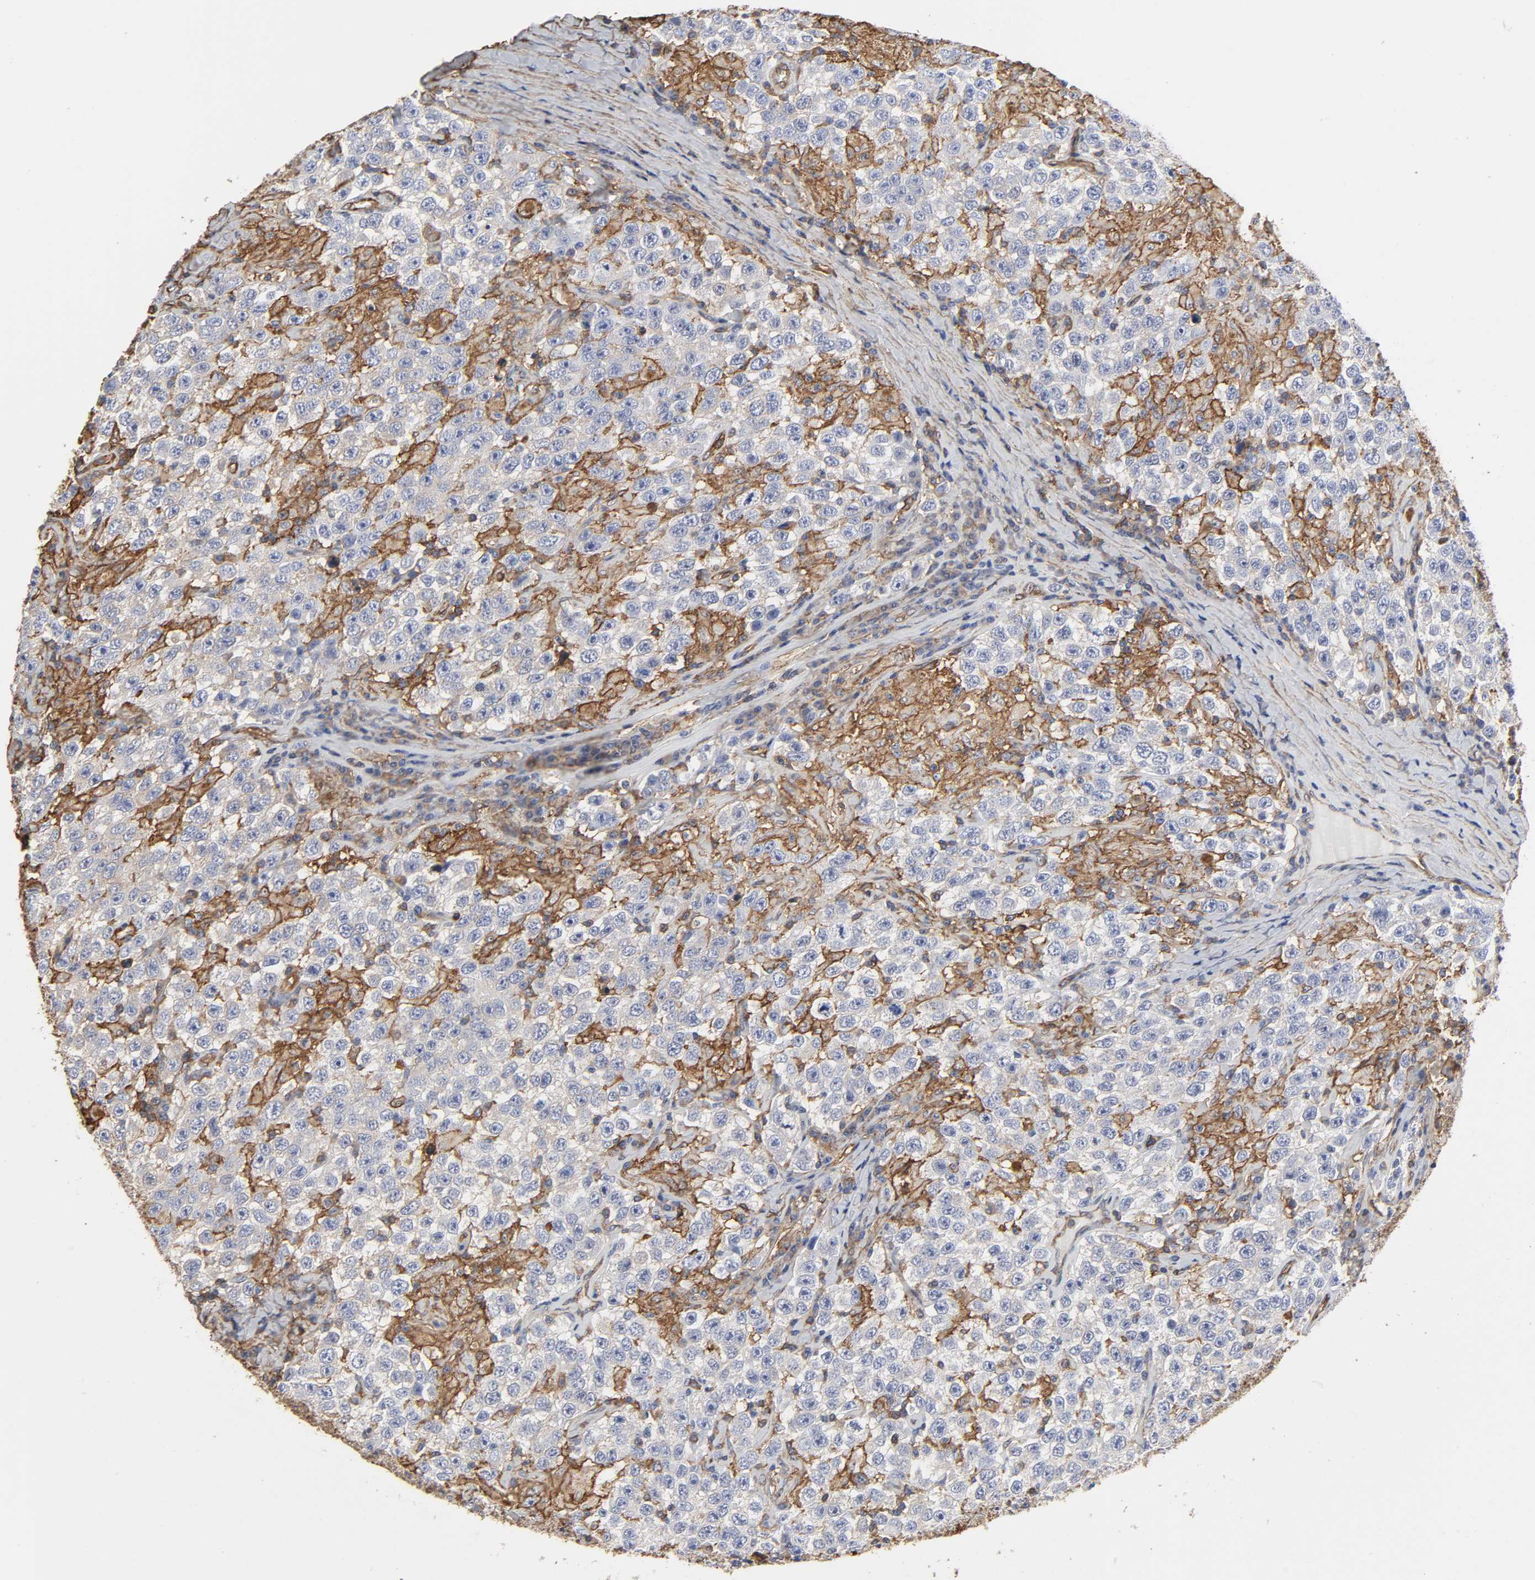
{"staining": {"intensity": "negative", "quantity": "none", "location": "none"}, "tissue": "testis cancer", "cell_type": "Tumor cells", "image_type": "cancer", "snomed": [{"axis": "morphology", "description": "Seminoma, NOS"}, {"axis": "topography", "description": "Testis"}], "caption": "Tumor cells are negative for brown protein staining in testis cancer.", "gene": "ANXA2", "patient": {"sex": "male", "age": 41}}